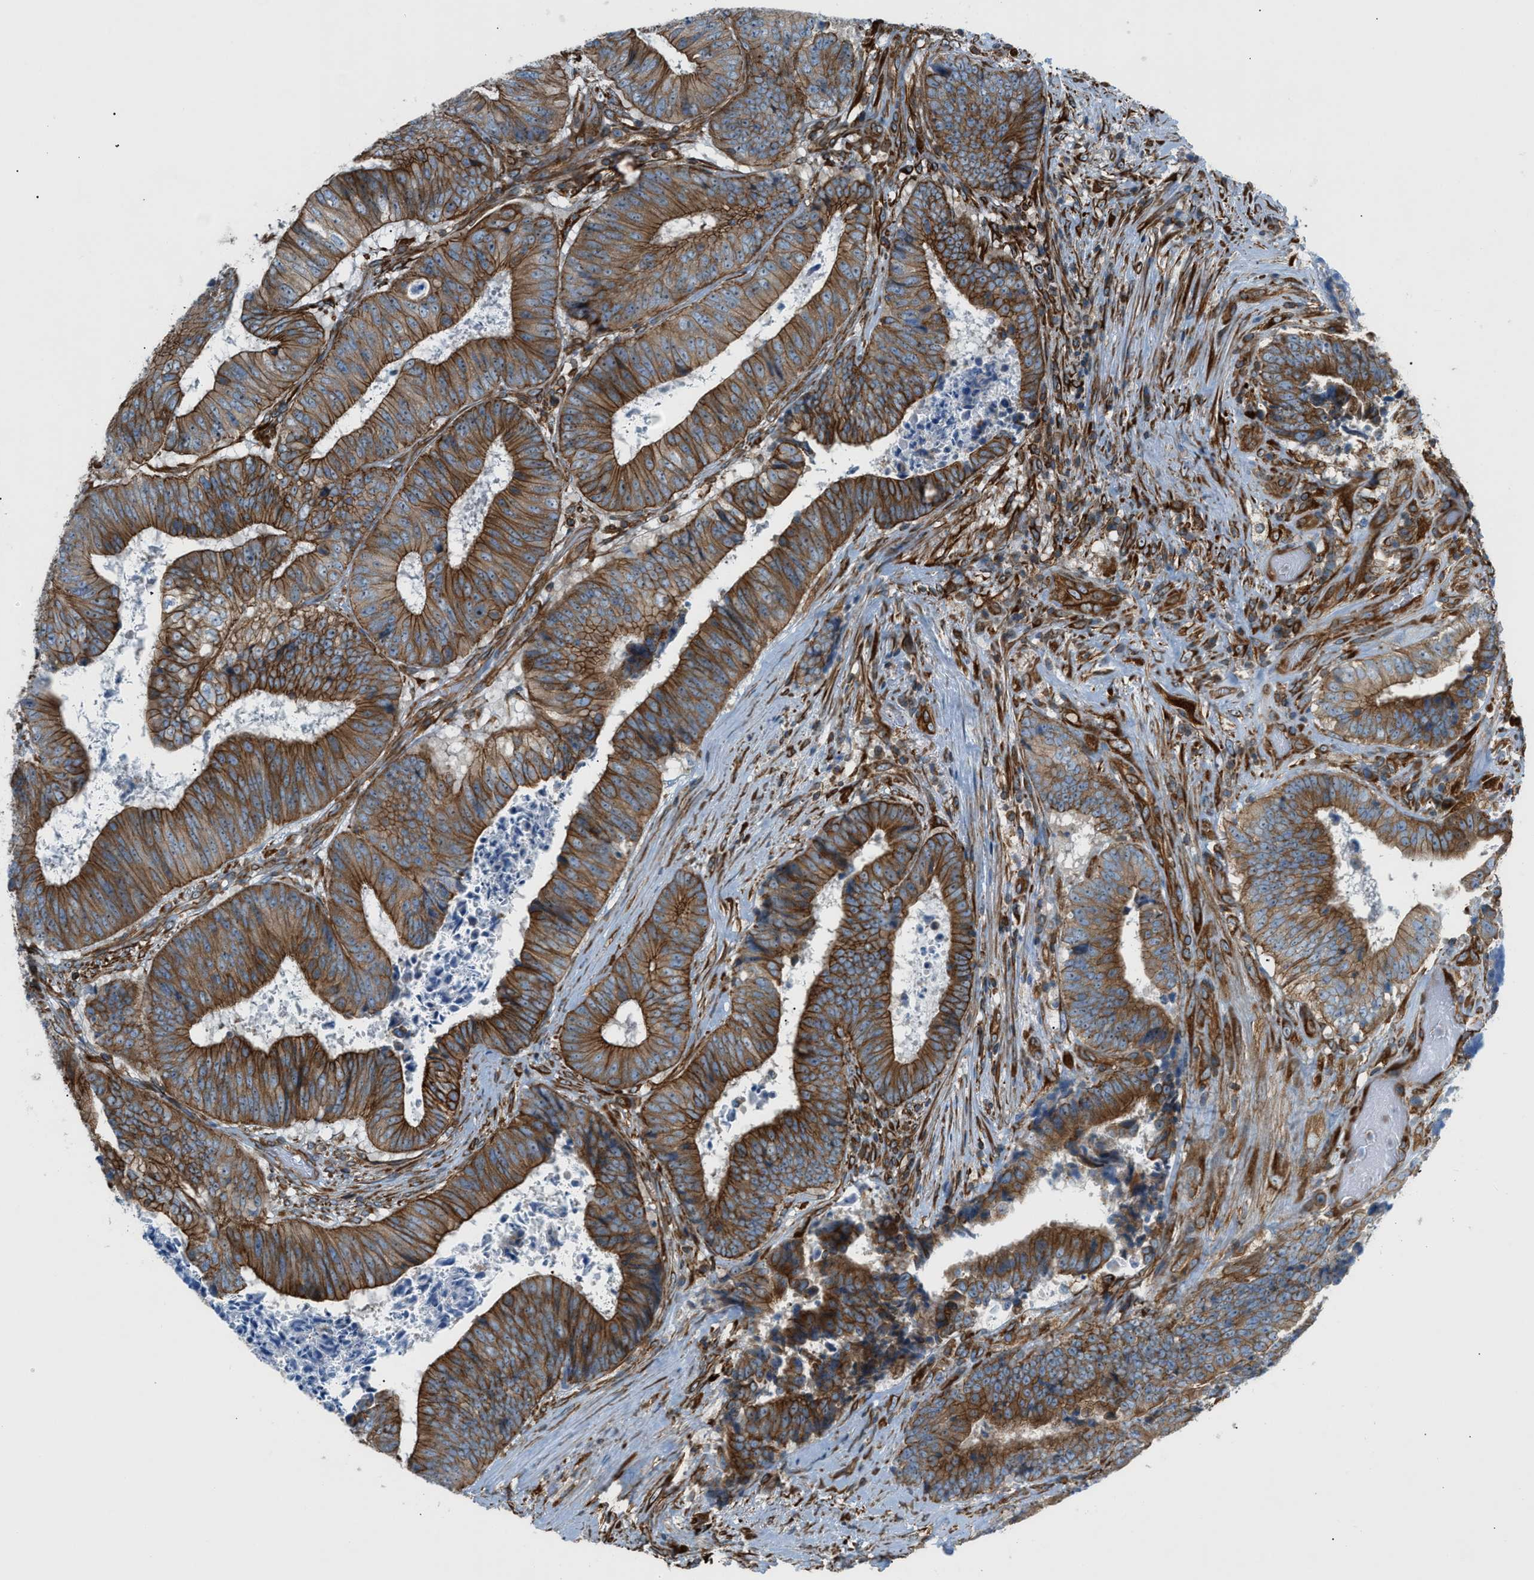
{"staining": {"intensity": "strong", "quantity": ">75%", "location": "cytoplasmic/membranous"}, "tissue": "colorectal cancer", "cell_type": "Tumor cells", "image_type": "cancer", "snomed": [{"axis": "morphology", "description": "Adenocarcinoma, NOS"}, {"axis": "topography", "description": "Rectum"}], "caption": "About >75% of tumor cells in colorectal adenocarcinoma exhibit strong cytoplasmic/membranous protein expression as visualized by brown immunohistochemical staining.", "gene": "DMAC1", "patient": {"sex": "male", "age": 72}}